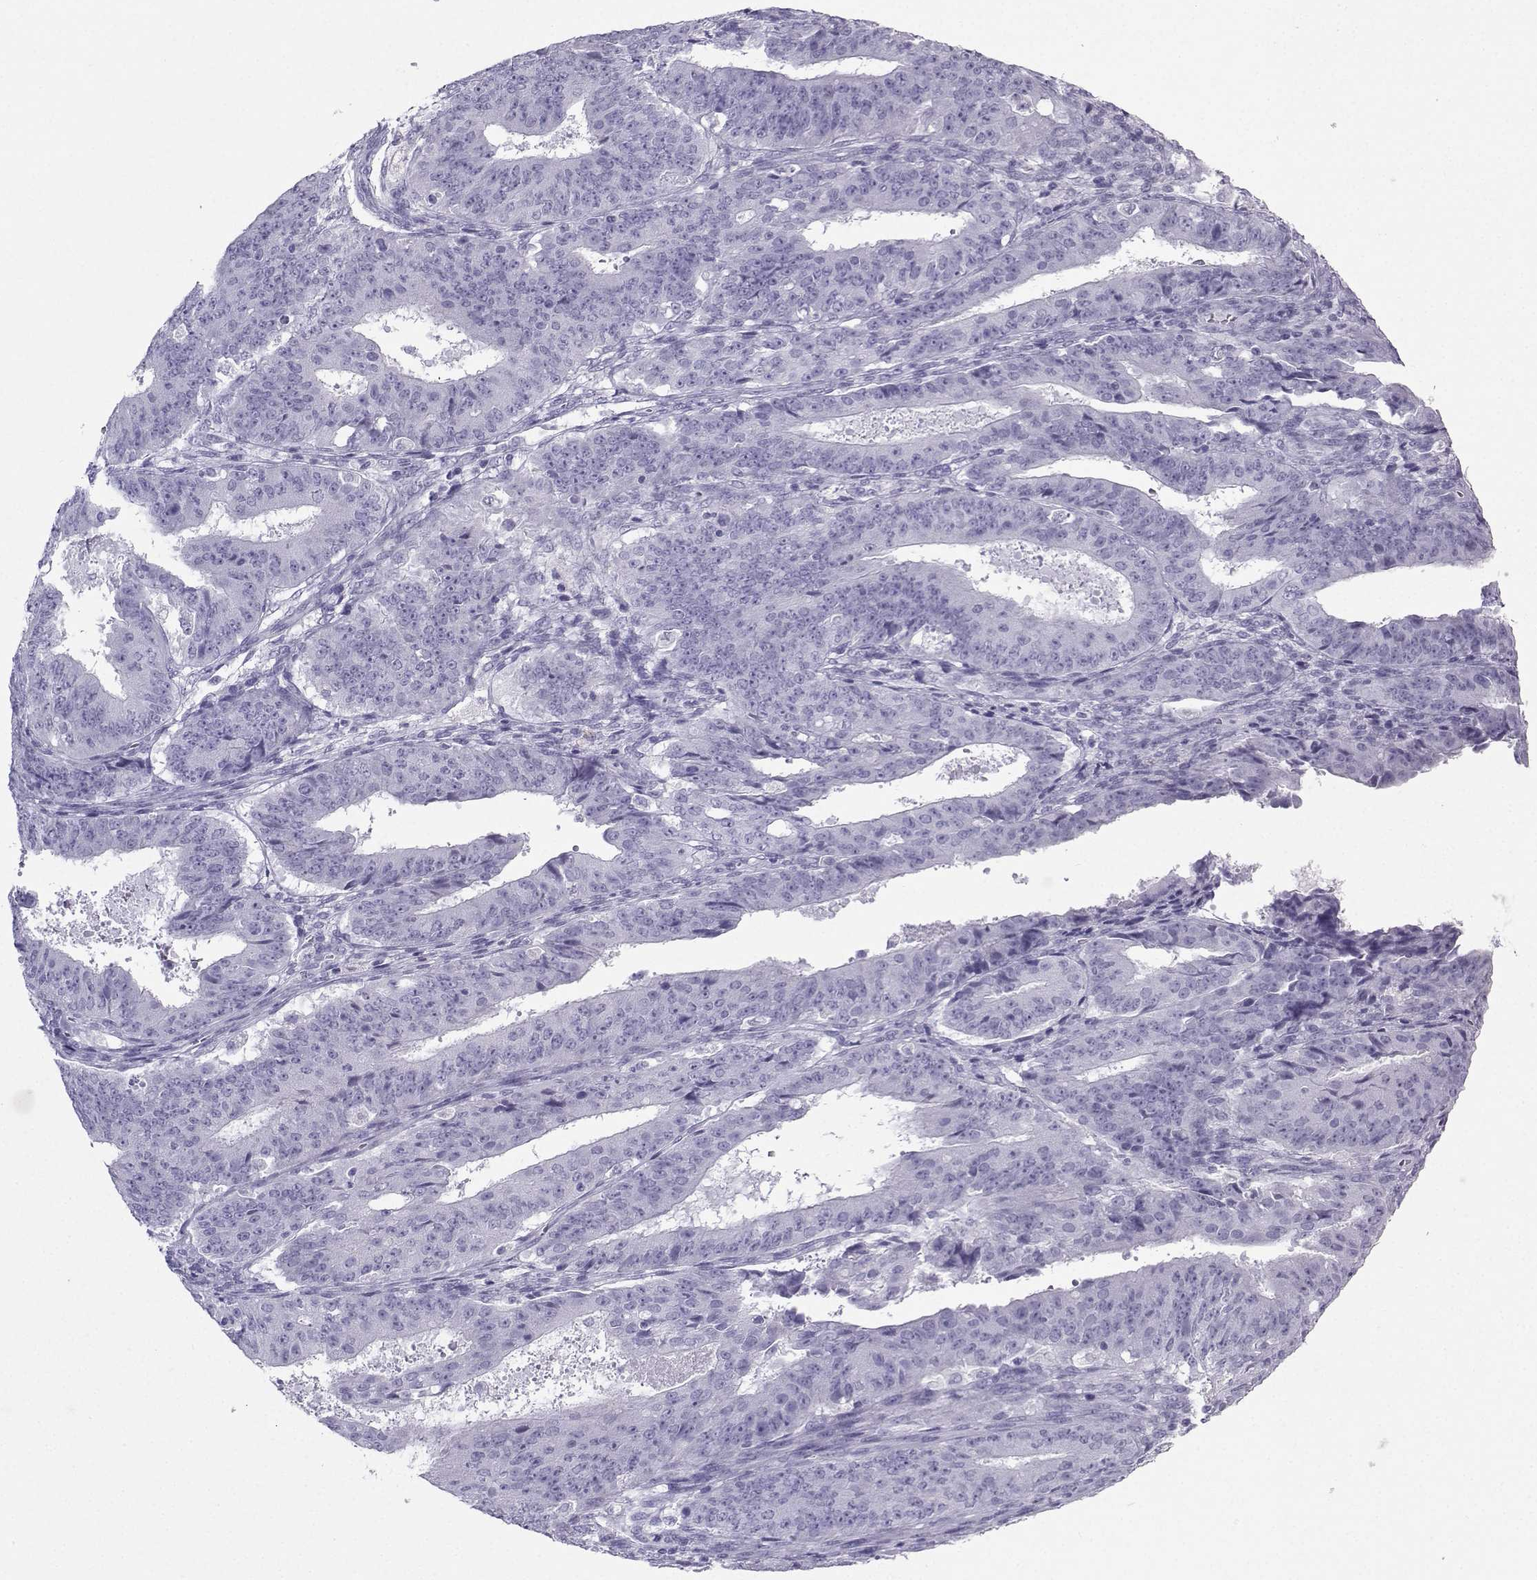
{"staining": {"intensity": "negative", "quantity": "none", "location": "none"}, "tissue": "ovarian cancer", "cell_type": "Tumor cells", "image_type": "cancer", "snomed": [{"axis": "morphology", "description": "Carcinoma, endometroid"}, {"axis": "topography", "description": "Ovary"}], "caption": "The image demonstrates no staining of tumor cells in ovarian cancer.", "gene": "IQCD", "patient": {"sex": "female", "age": 42}}